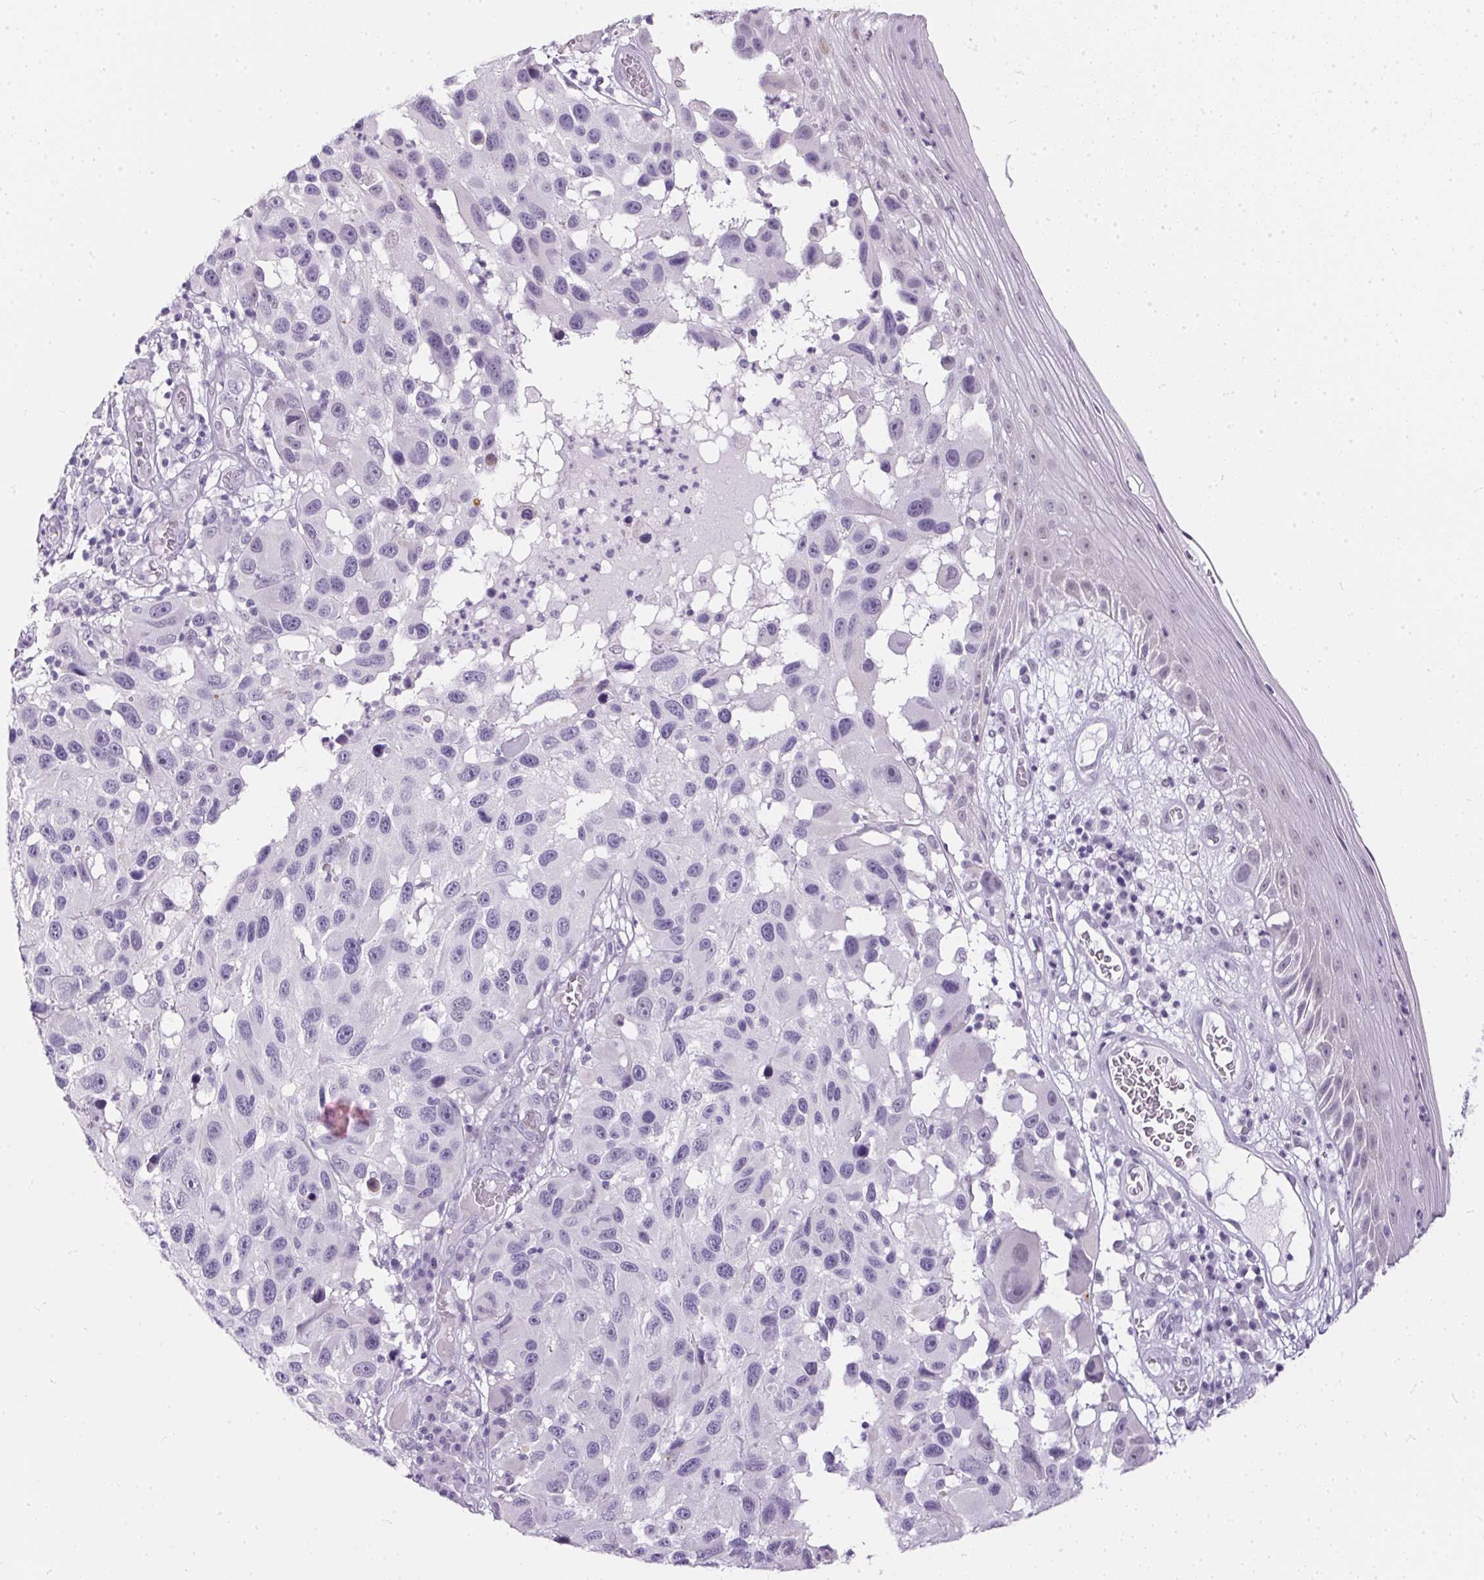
{"staining": {"intensity": "negative", "quantity": "none", "location": "none"}, "tissue": "melanoma", "cell_type": "Tumor cells", "image_type": "cancer", "snomed": [{"axis": "morphology", "description": "Malignant melanoma, NOS"}, {"axis": "topography", "description": "Skin"}], "caption": "There is no significant staining in tumor cells of malignant melanoma. (DAB (3,3'-diaminobenzidine) IHC with hematoxylin counter stain).", "gene": "GBP6", "patient": {"sex": "male", "age": 53}}